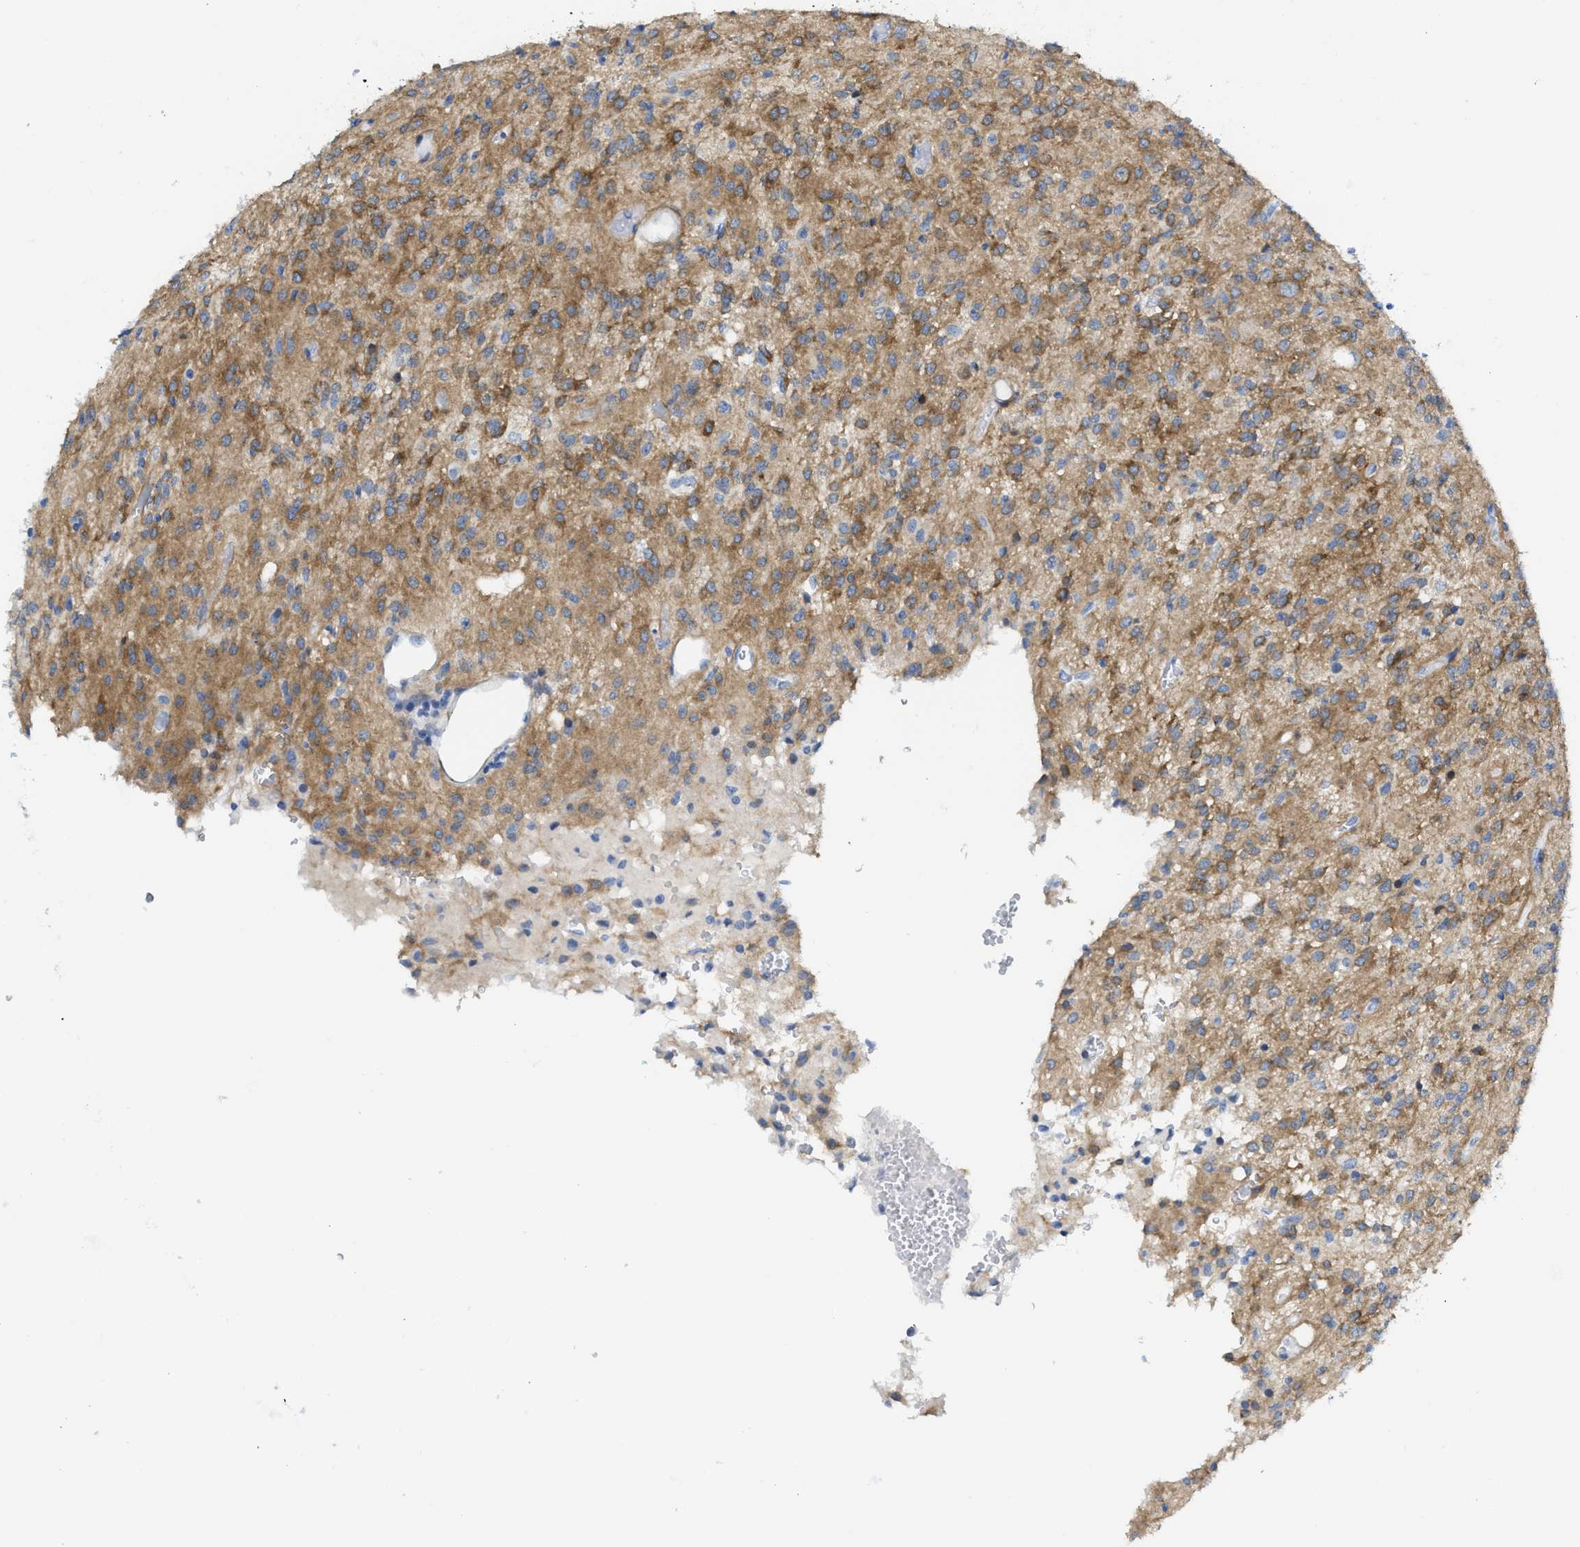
{"staining": {"intensity": "moderate", "quantity": ">75%", "location": "cytoplasmic/membranous"}, "tissue": "glioma", "cell_type": "Tumor cells", "image_type": "cancer", "snomed": [{"axis": "morphology", "description": "Glioma, malignant, High grade"}, {"axis": "topography", "description": "Brain"}], "caption": "A medium amount of moderate cytoplasmic/membranous expression is identified in about >75% of tumor cells in high-grade glioma (malignant) tissue. (DAB IHC, brown staining for protein, blue staining for nuclei).", "gene": "TUB", "patient": {"sex": "female", "age": 59}}